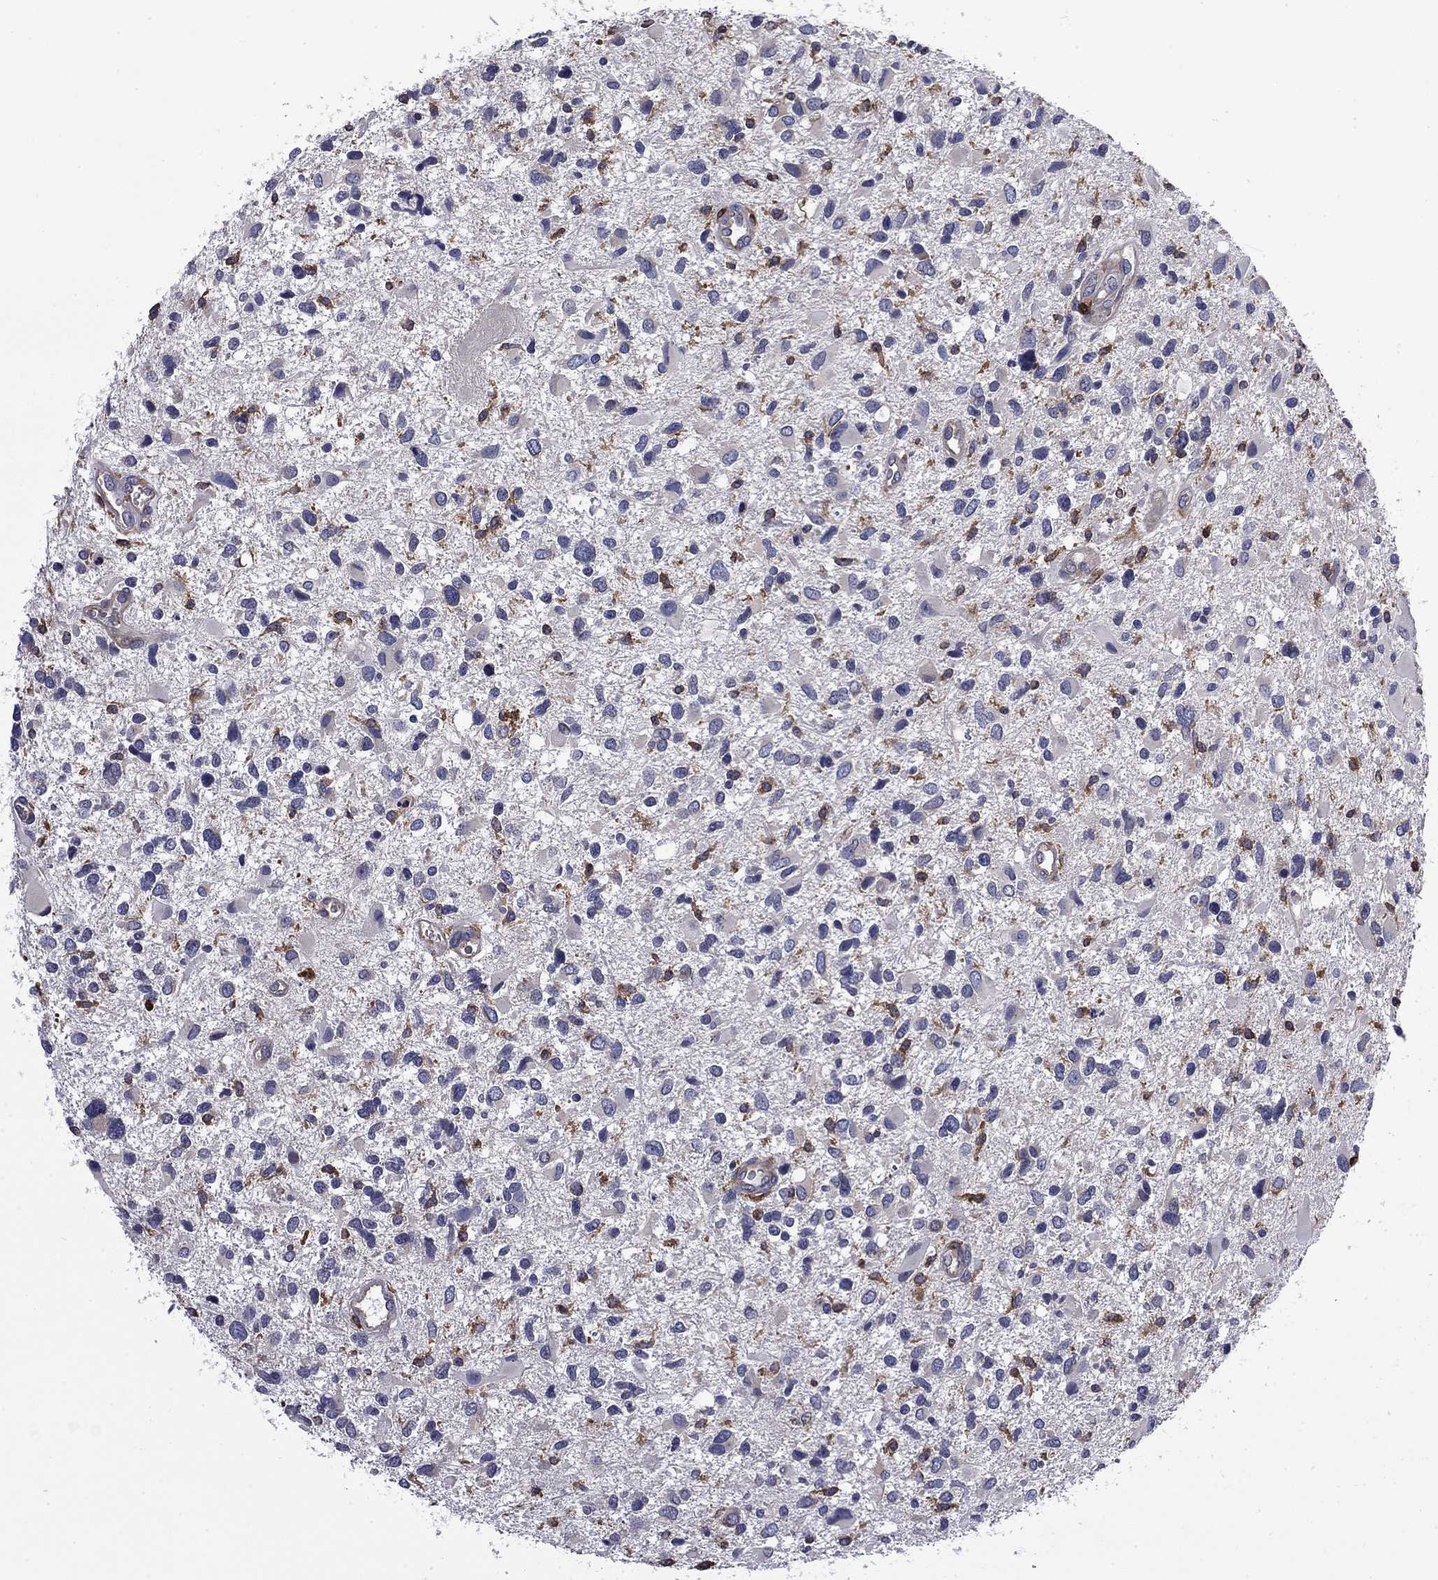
{"staining": {"intensity": "negative", "quantity": "none", "location": "none"}, "tissue": "glioma", "cell_type": "Tumor cells", "image_type": "cancer", "snomed": [{"axis": "morphology", "description": "Glioma, malignant, Low grade"}, {"axis": "topography", "description": "Brain"}], "caption": "The photomicrograph exhibits no significant expression in tumor cells of malignant glioma (low-grade). (DAB (3,3'-diaminobenzidine) immunohistochemistry, high magnification).", "gene": "ARHGAP45", "patient": {"sex": "female", "age": 32}}